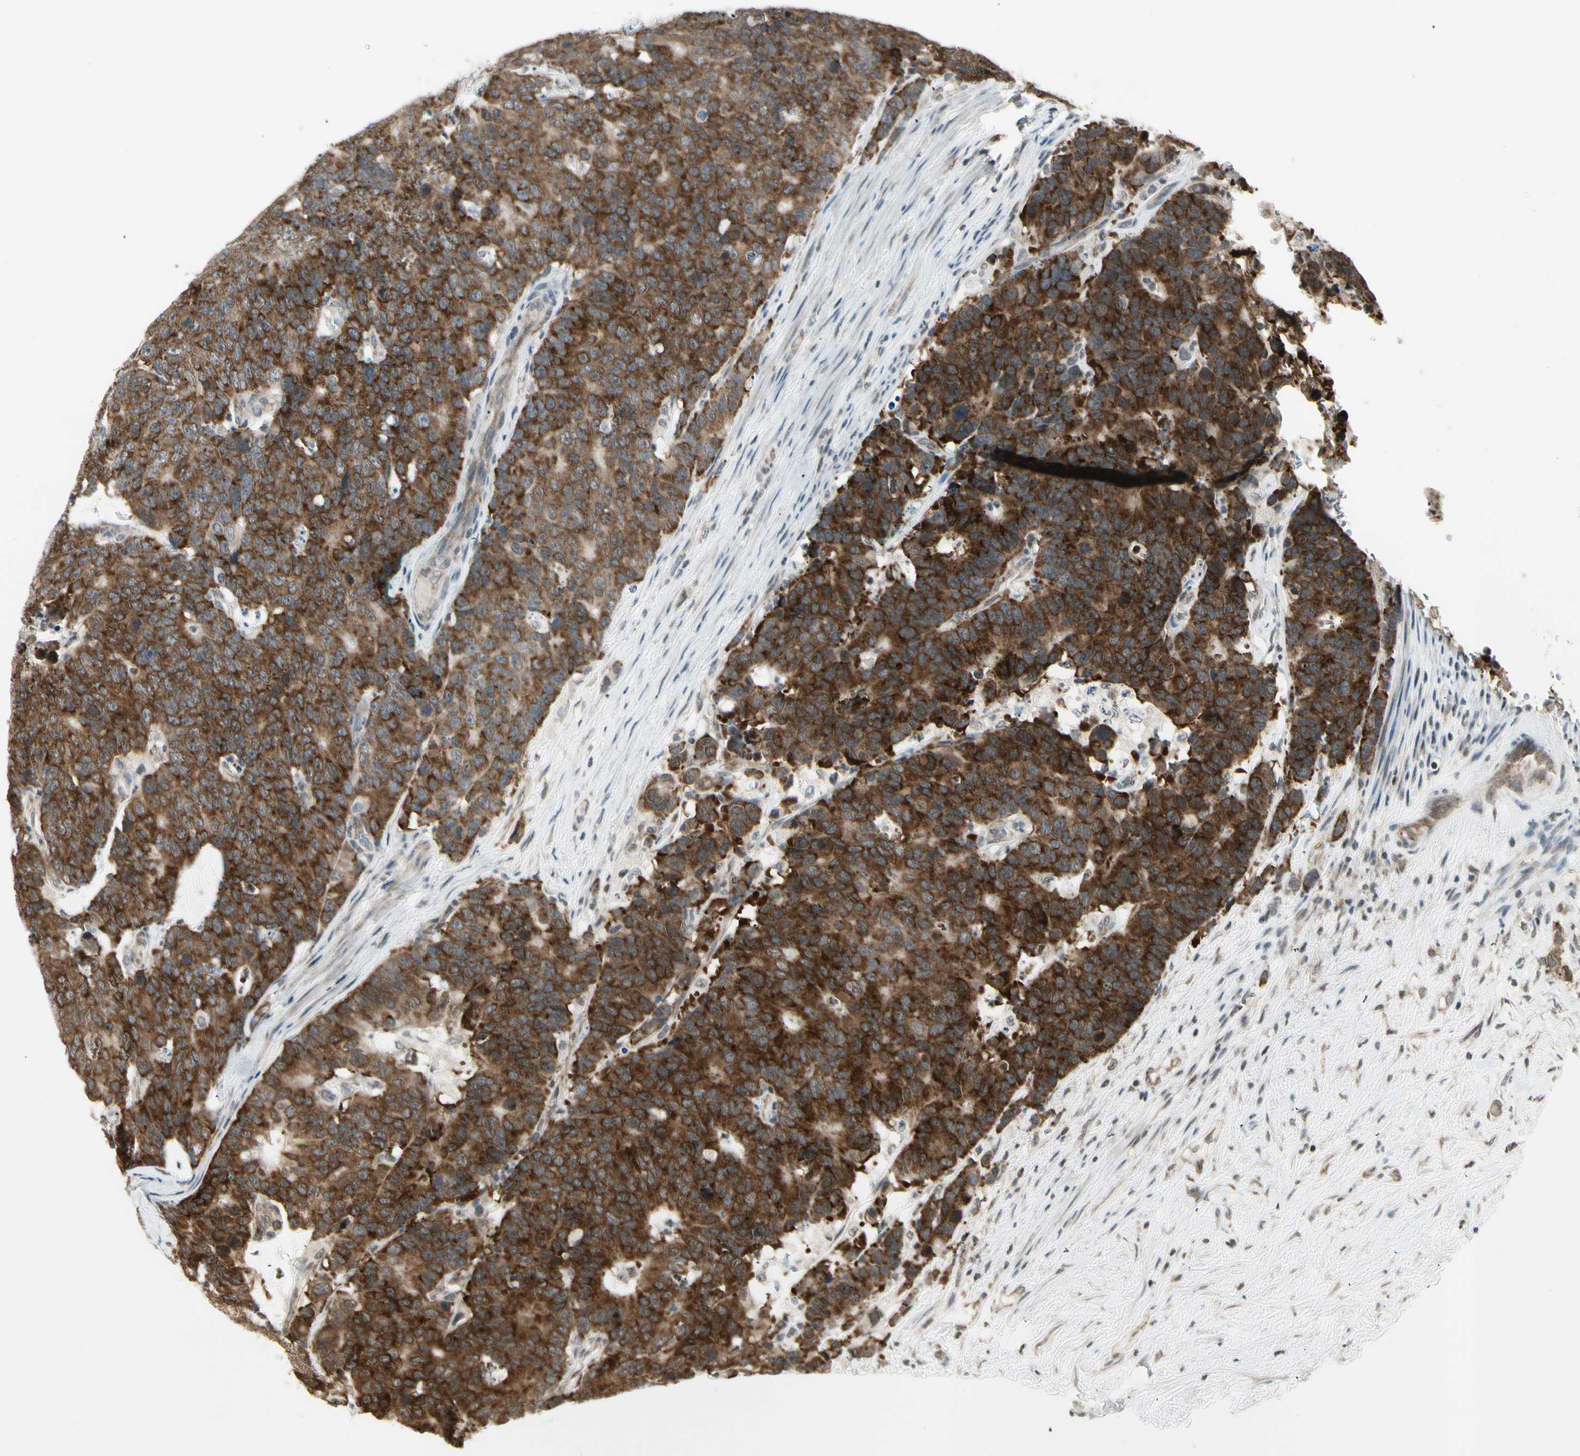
{"staining": {"intensity": "strong", "quantity": "25%-75%", "location": "cytoplasmic/membranous"}, "tissue": "colorectal cancer", "cell_type": "Tumor cells", "image_type": "cancer", "snomed": [{"axis": "morphology", "description": "Adenocarcinoma, NOS"}, {"axis": "topography", "description": "Colon"}], "caption": "A histopathology image showing strong cytoplasmic/membranous staining in approximately 25%-75% of tumor cells in colorectal cancer, as visualized by brown immunohistochemical staining.", "gene": "SMN2", "patient": {"sex": "female", "age": 86}}